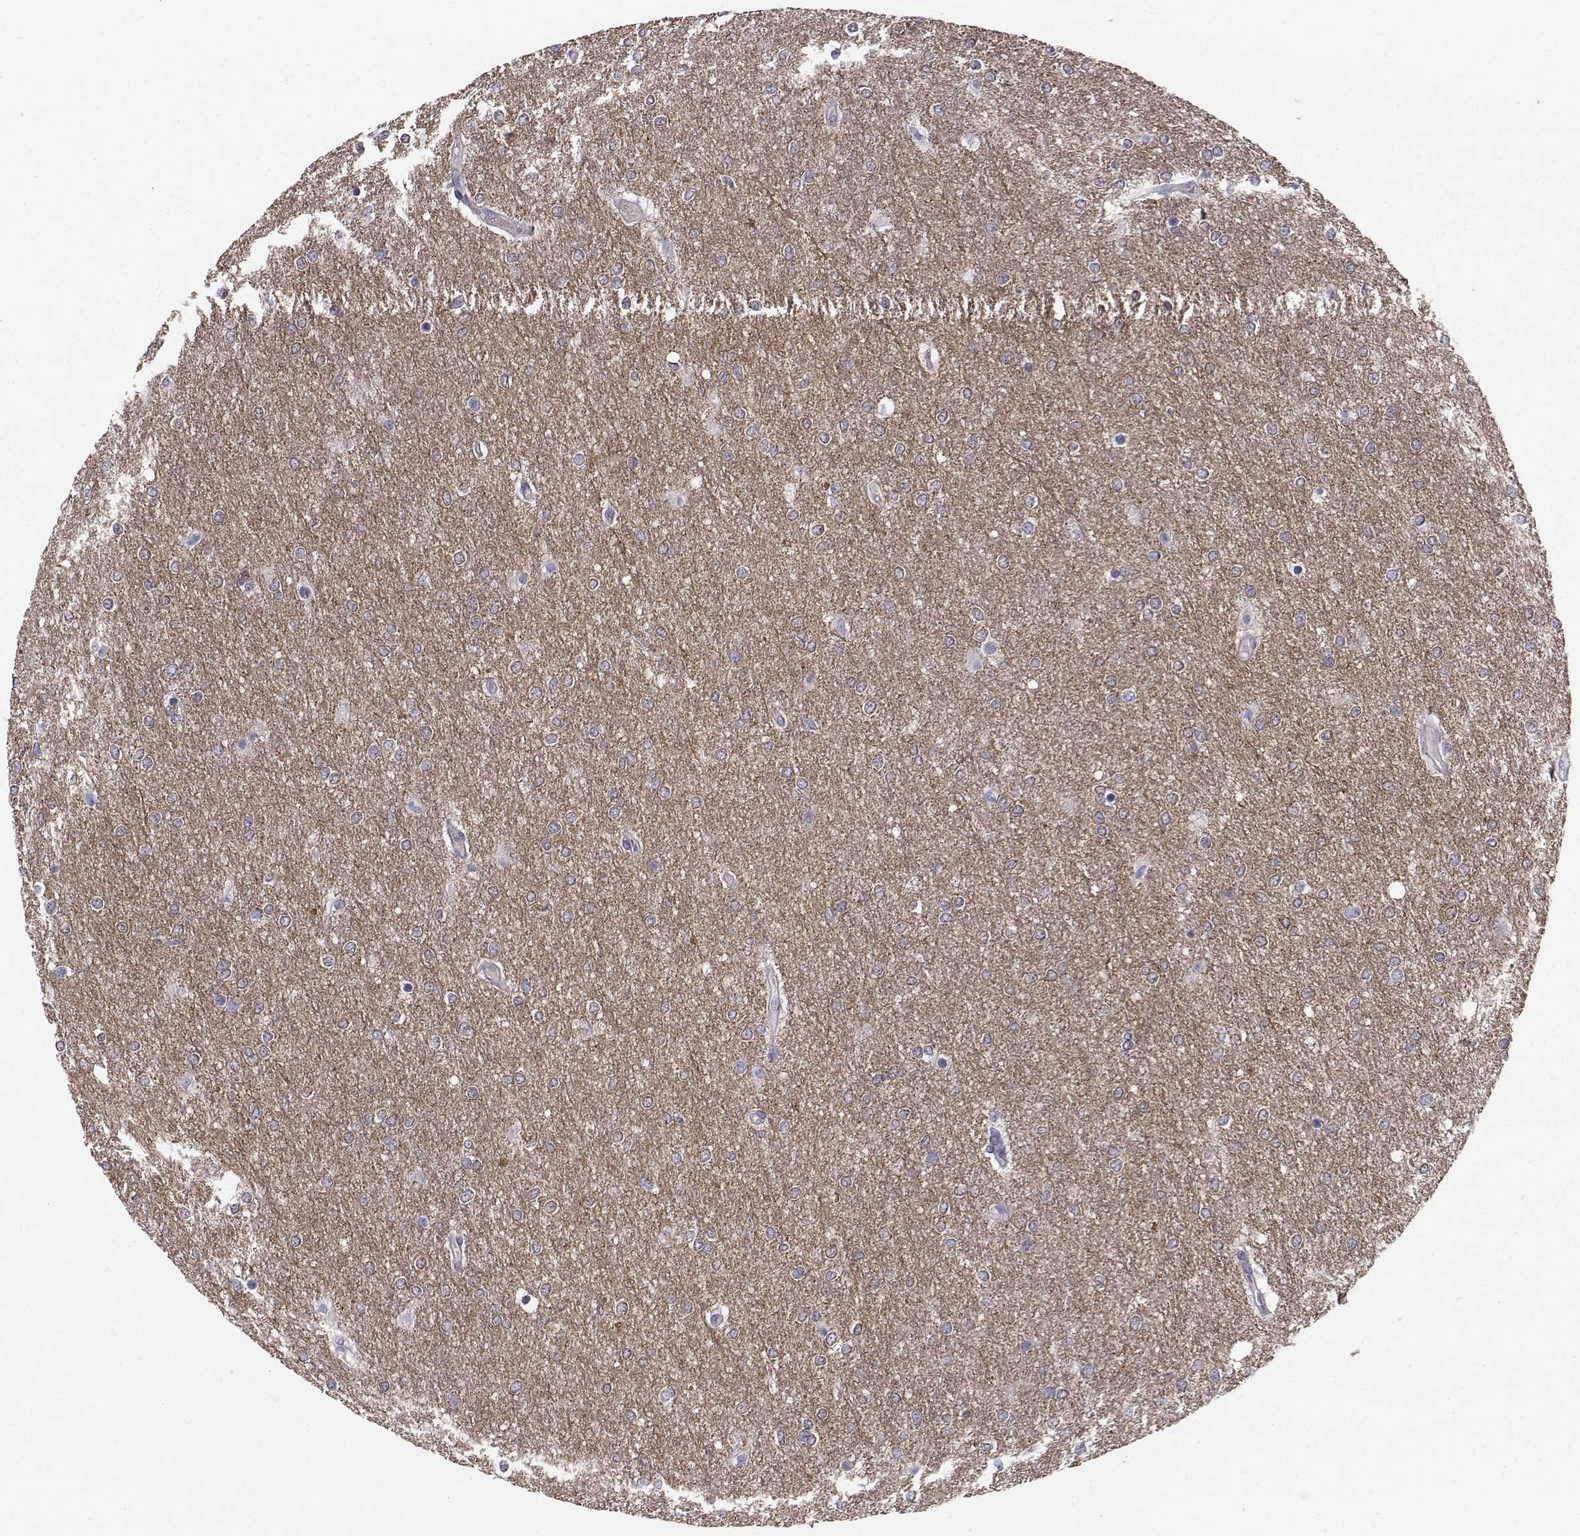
{"staining": {"intensity": "negative", "quantity": "none", "location": "none"}, "tissue": "glioma", "cell_type": "Tumor cells", "image_type": "cancer", "snomed": [{"axis": "morphology", "description": "Glioma, malignant, High grade"}, {"axis": "topography", "description": "Brain"}], "caption": "An immunohistochemistry (IHC) image of glioma is shown. There is no staining in tumor cells of glioma.", "gene": "PEX5L", "patient": {"sex": "female", "age": 61}}